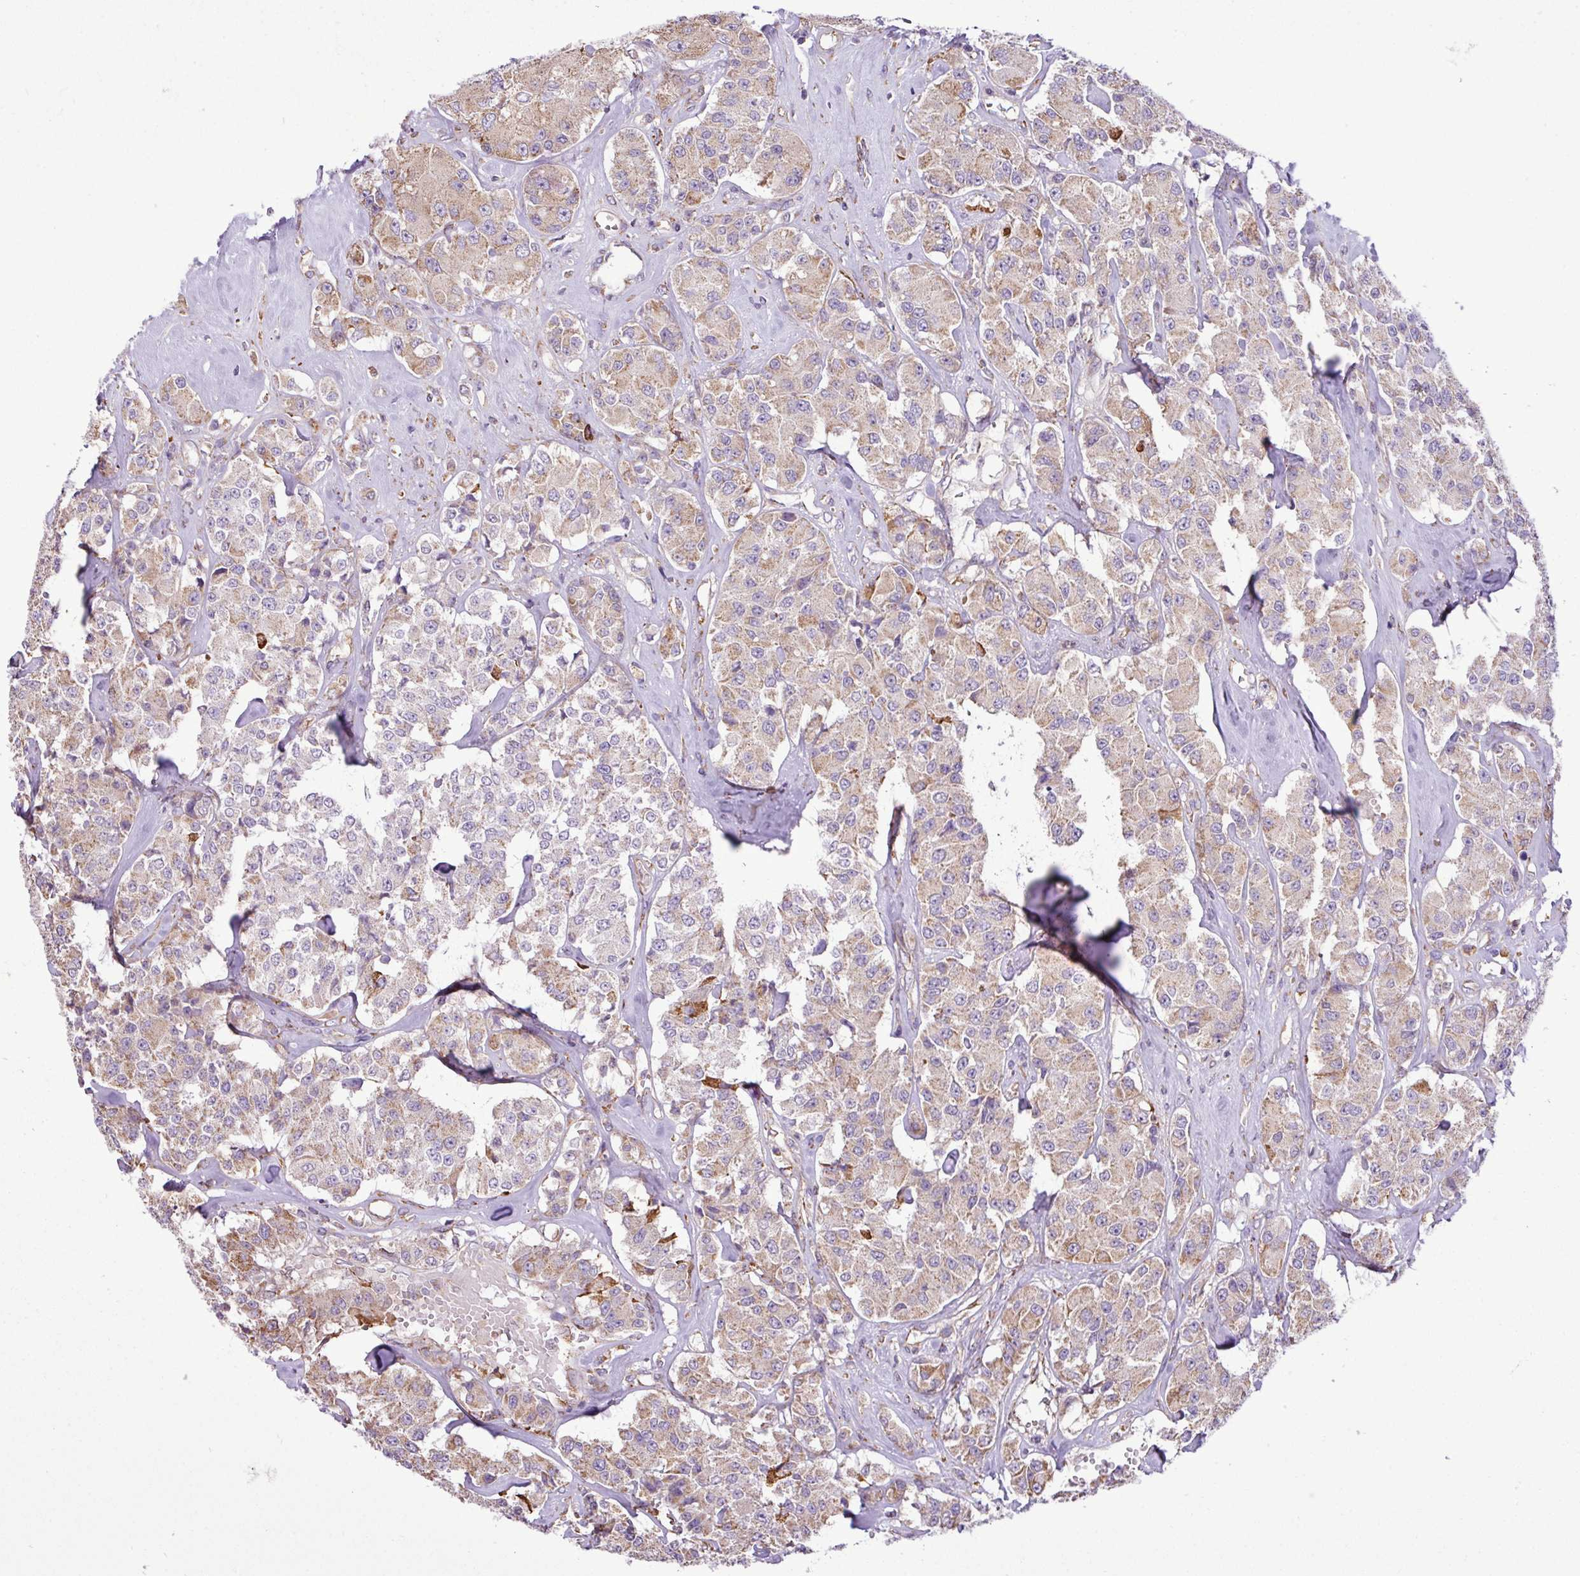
{"staining": {"intensity": "weak", "quantity": "25%-75%", "location": "cytoplasmic/membranous"}, "tissue": "carcinoid", "cell_type": "Tumor cells", "image_type": "cancer", "snomed": [{"axis": "morphology", "description": "Carcinoid, malignant, NOS"}, {"axis": "topography", "description": "Pancreas"}], "caption": "Protein expression analysis of malignant carcinoid displays weak cytoplasmic/membranous expression in about 25%-75% of tumor cells.", "gene": "ZSCAN5A", "patient": {"sex": "male", "age": 41}}